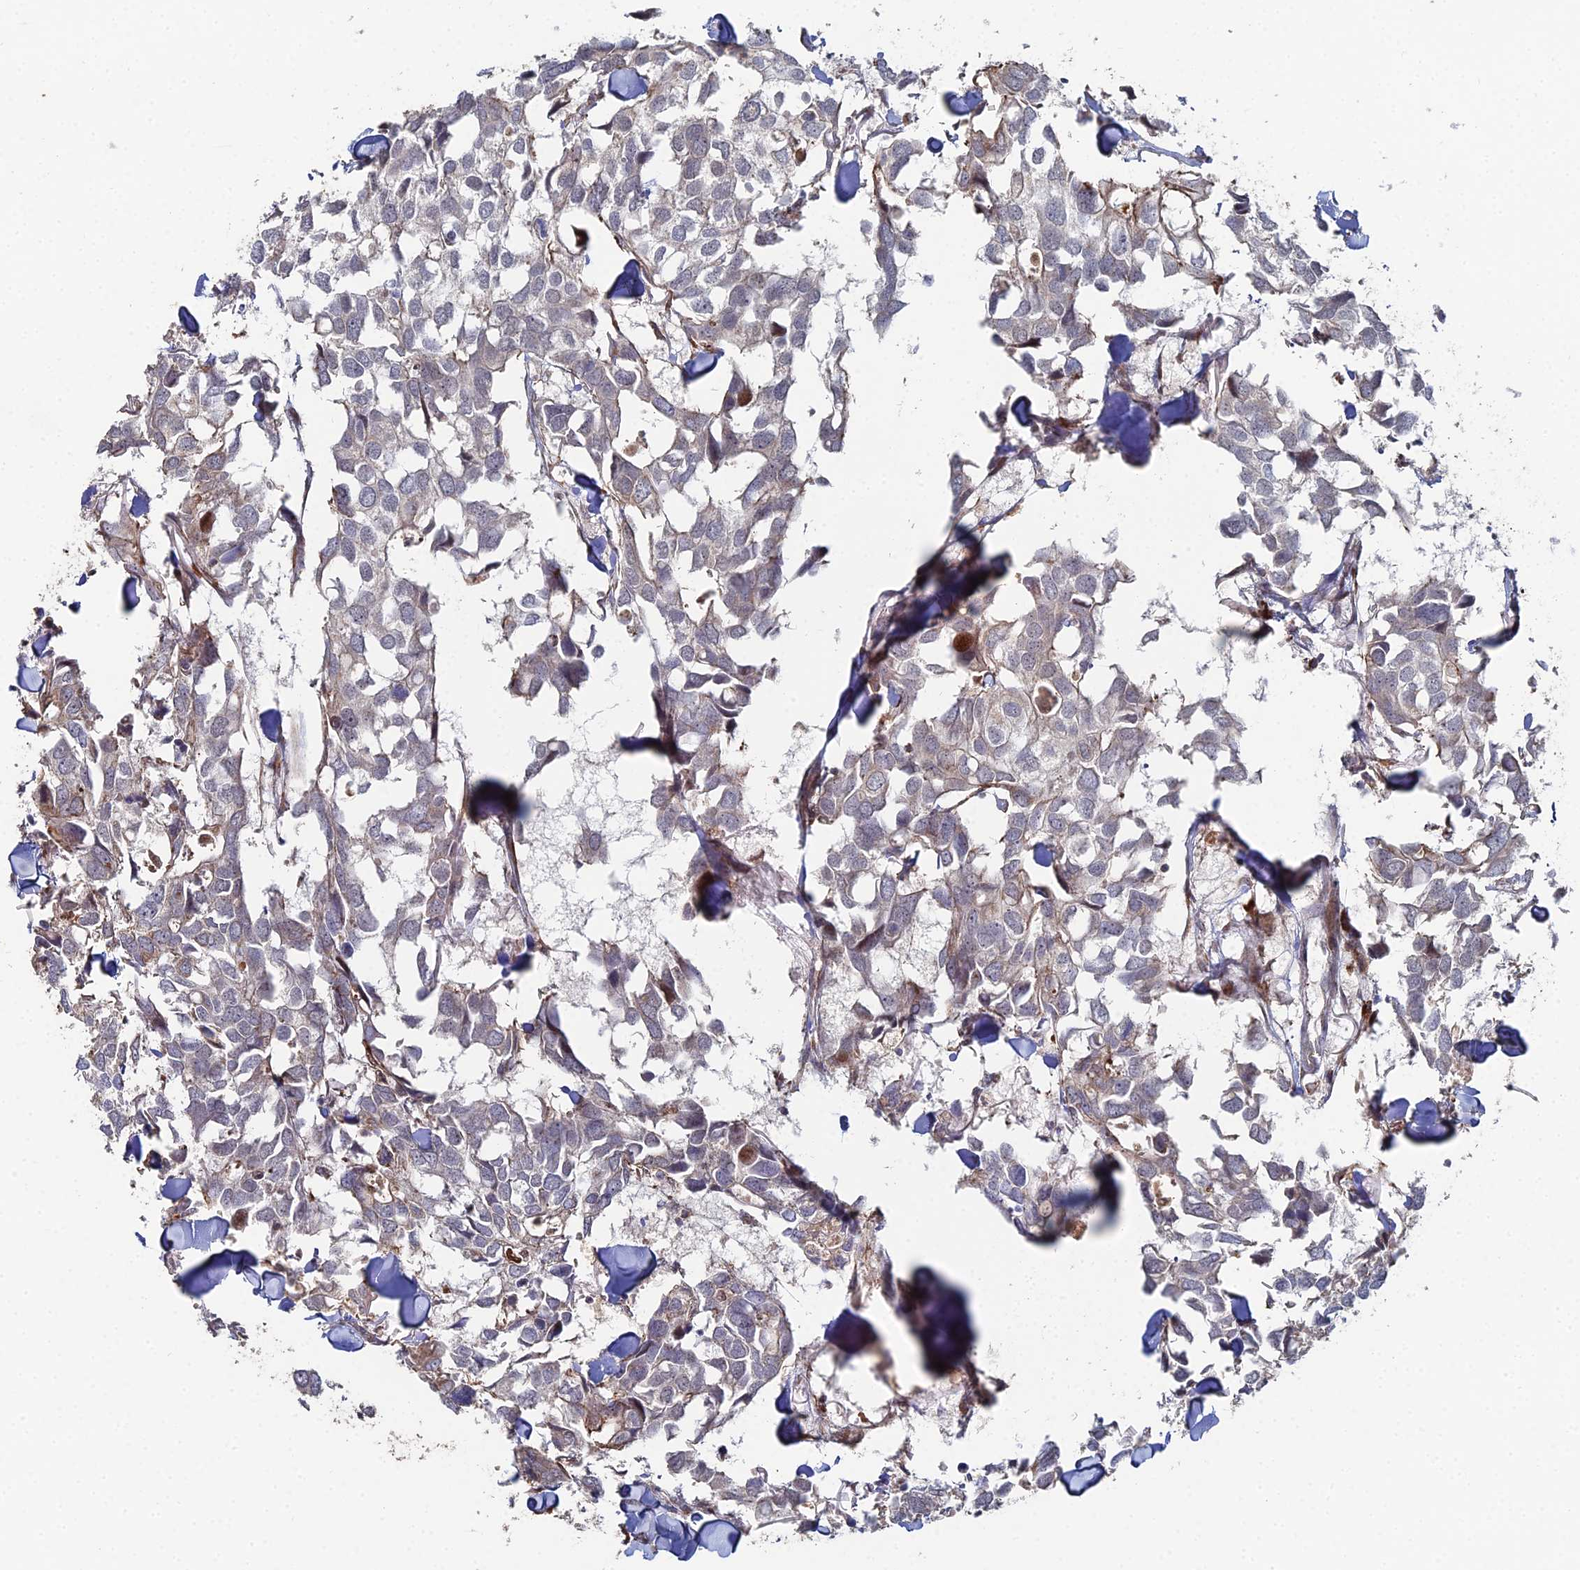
{"staining": {"intensity": "negative", "quantity": "none", "location": "none"}, "tissue": "breast cancer", "cell_type": "Tumor cells", "image_type": "cancer", "snomed": [{"axis": "morphology", "description": "Duct carcinoma"}, {"axis": "topography", "description": "Breast"}], "caption": "High power microscopy histopathology image of an immunohistochemistry micrograph of breast cancer (invasive ductal carcinoma), revealing no significant expression in tumor cells.", "gene": "SGMS1", "patient": {"sex": "female", "age": 83}}